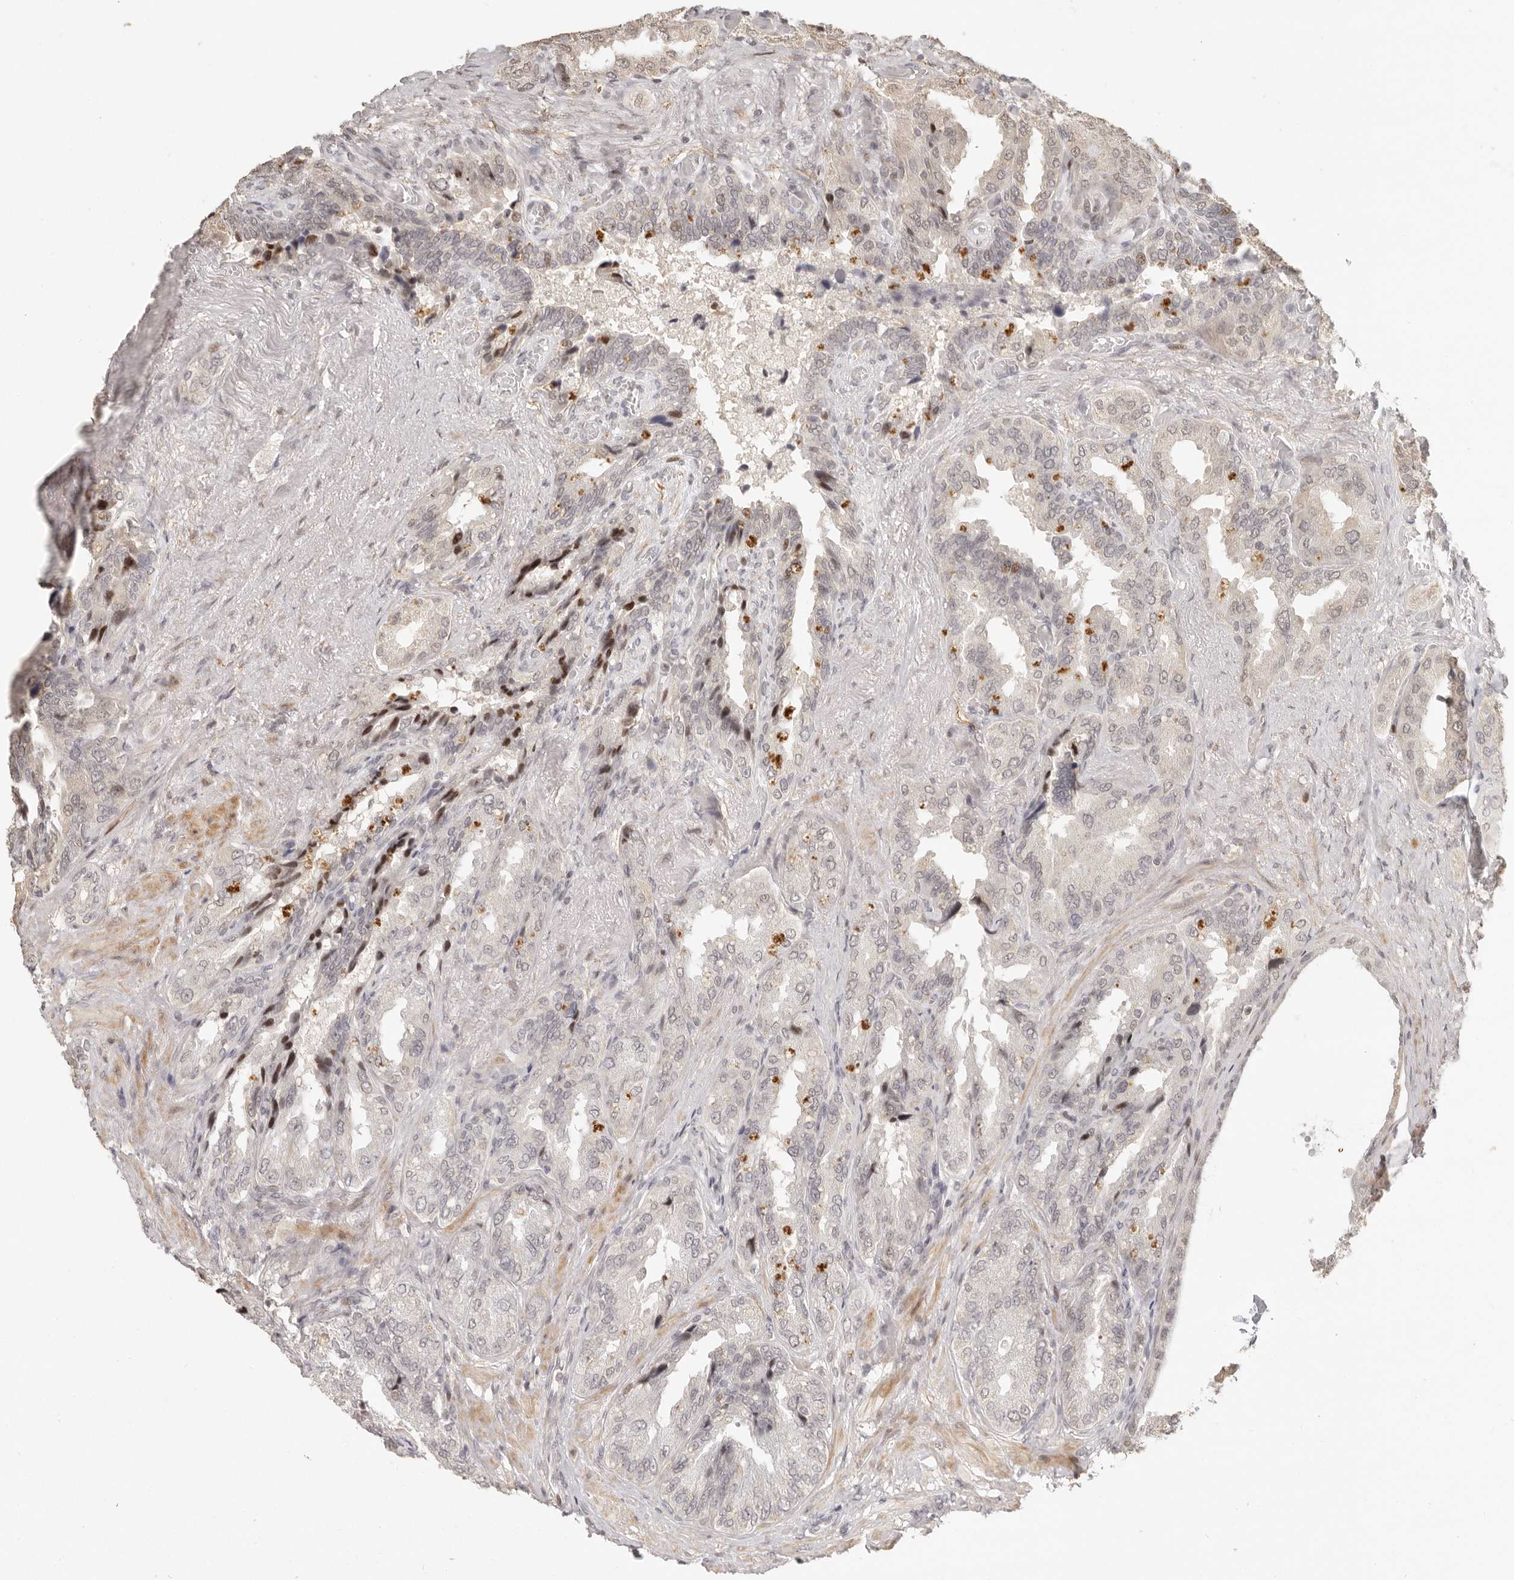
{"staining": {"intensity": "moderate", "quantity": "25%-75%", "location": "cytoplasmic/membranous,nuclear"}, "tissue": "seminal vesicle", "cell_type": "Glandular cells", "image_type": "normal", "snomed": [{"axis": "morphology", "description": "Normal tissue, NOS"}, {"axis": "topography", "description": "Seminal veicle"}, {"axis": "topography", "description": "Peripheral nerve tissue"}], "caption": "Moderate cytoplasmic/membranous,nuclear expression is identified in approximately 25%-75% of glandular cells in normal seminal vesicle. (Stains: DAB in brown, nuclei in blue, Microscopy: brightfield microscopy at high magnification).", "gene": "GPBP1L1", "patient": {"sex": "male", "age": 63}}